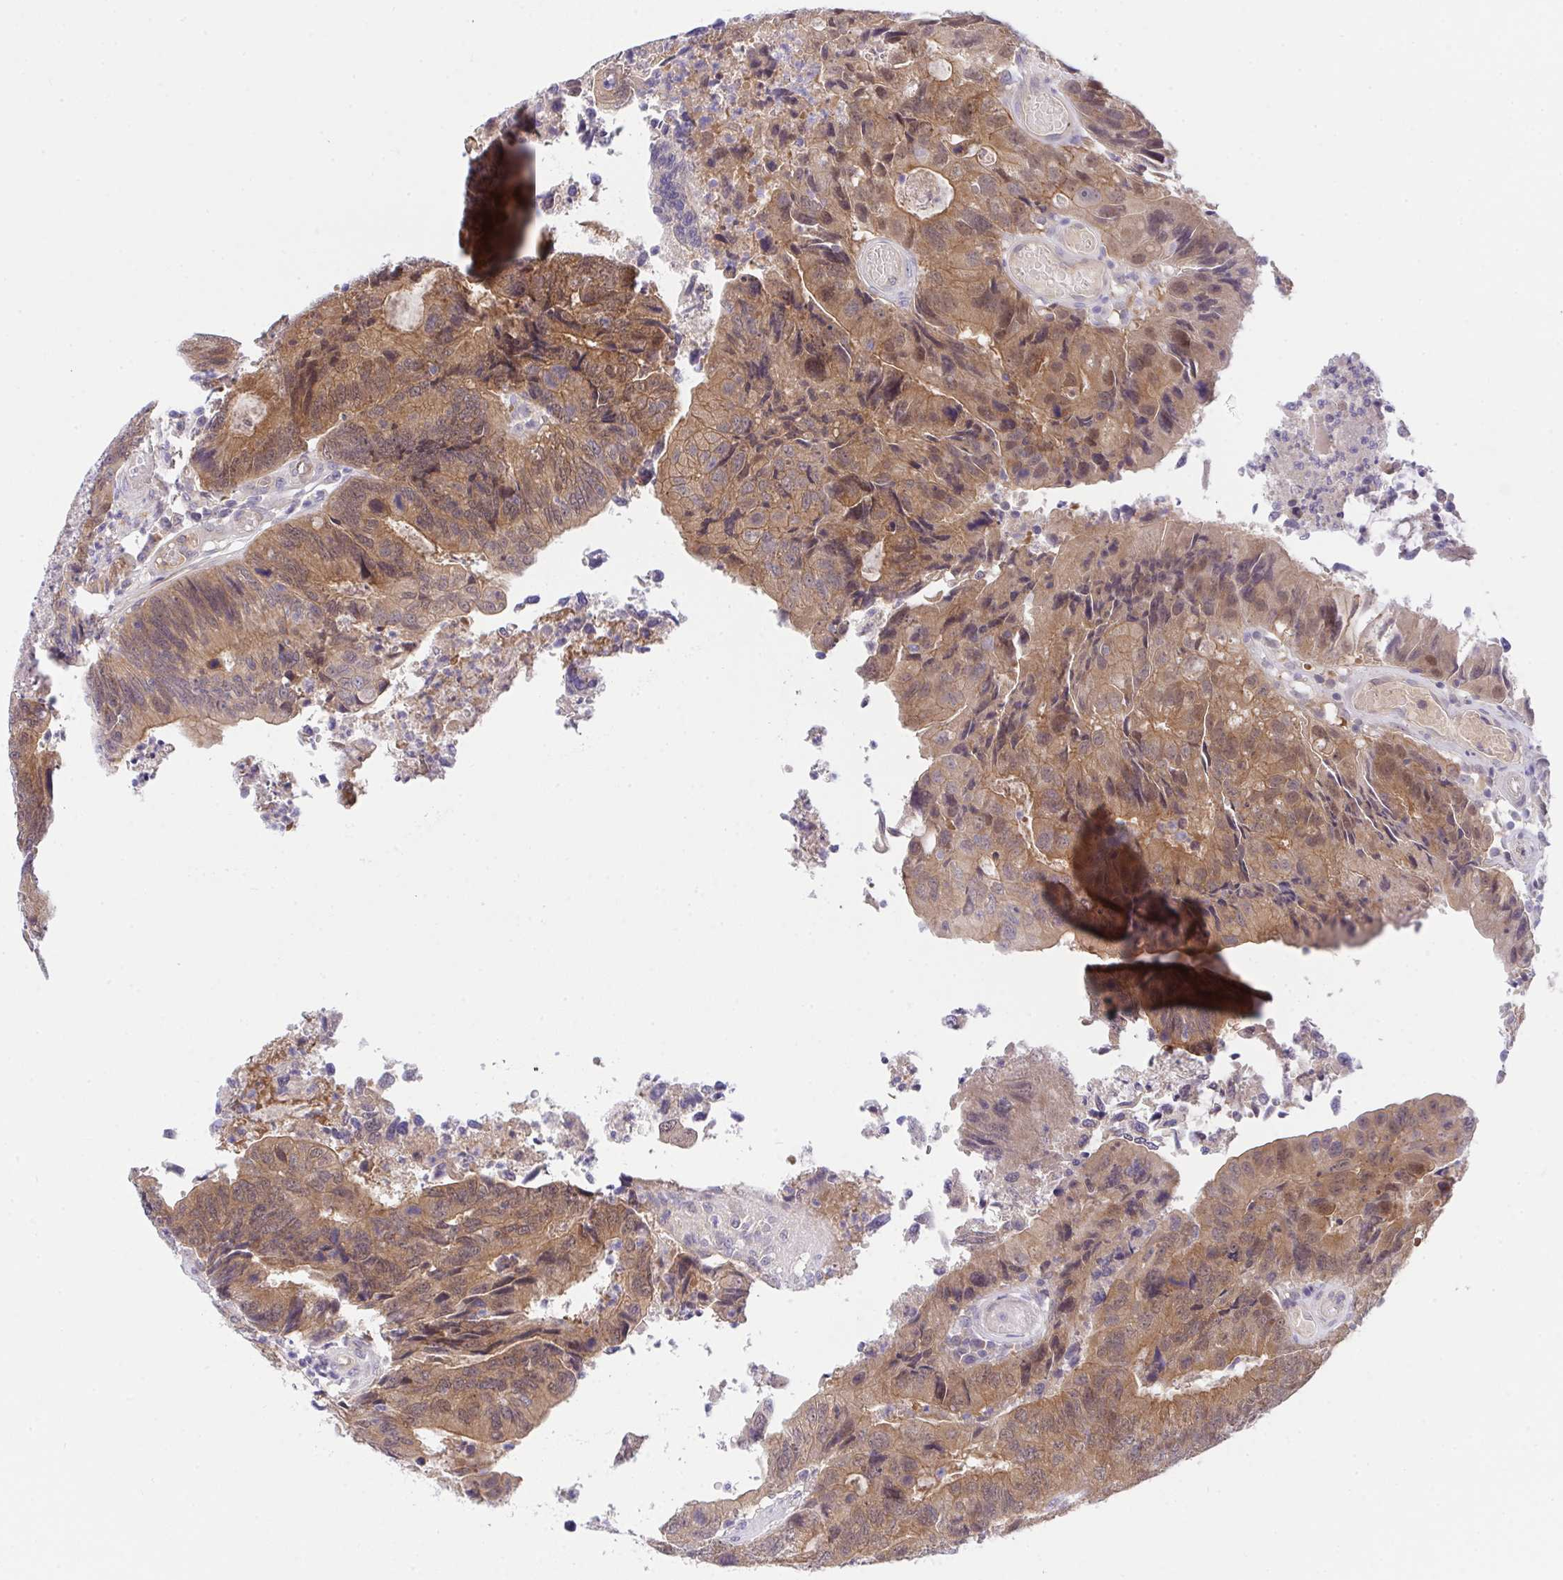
{"staining": {"intensity": "moderate", "quantity": ">75%", "location": "cytoplasmic/membranous"}, "tissue": "colorectal cancer", "cell_type": "Tumor cells", "image_type": "cancer", "snomed": [{"axis": "morphology", "description": "Adenocarcinoma, NOS"}, {"axis": "topography", "description": "Colon"}], "caption": "This photomicrograph demonstrates immunohistochemistry staining of human colorectal cancer, with medium moderate cytoplasmic/membranous positivity in about >75% of tumor cells.", "gene": "HOXD12", "patient": {"sex": "female", "age": 67}}